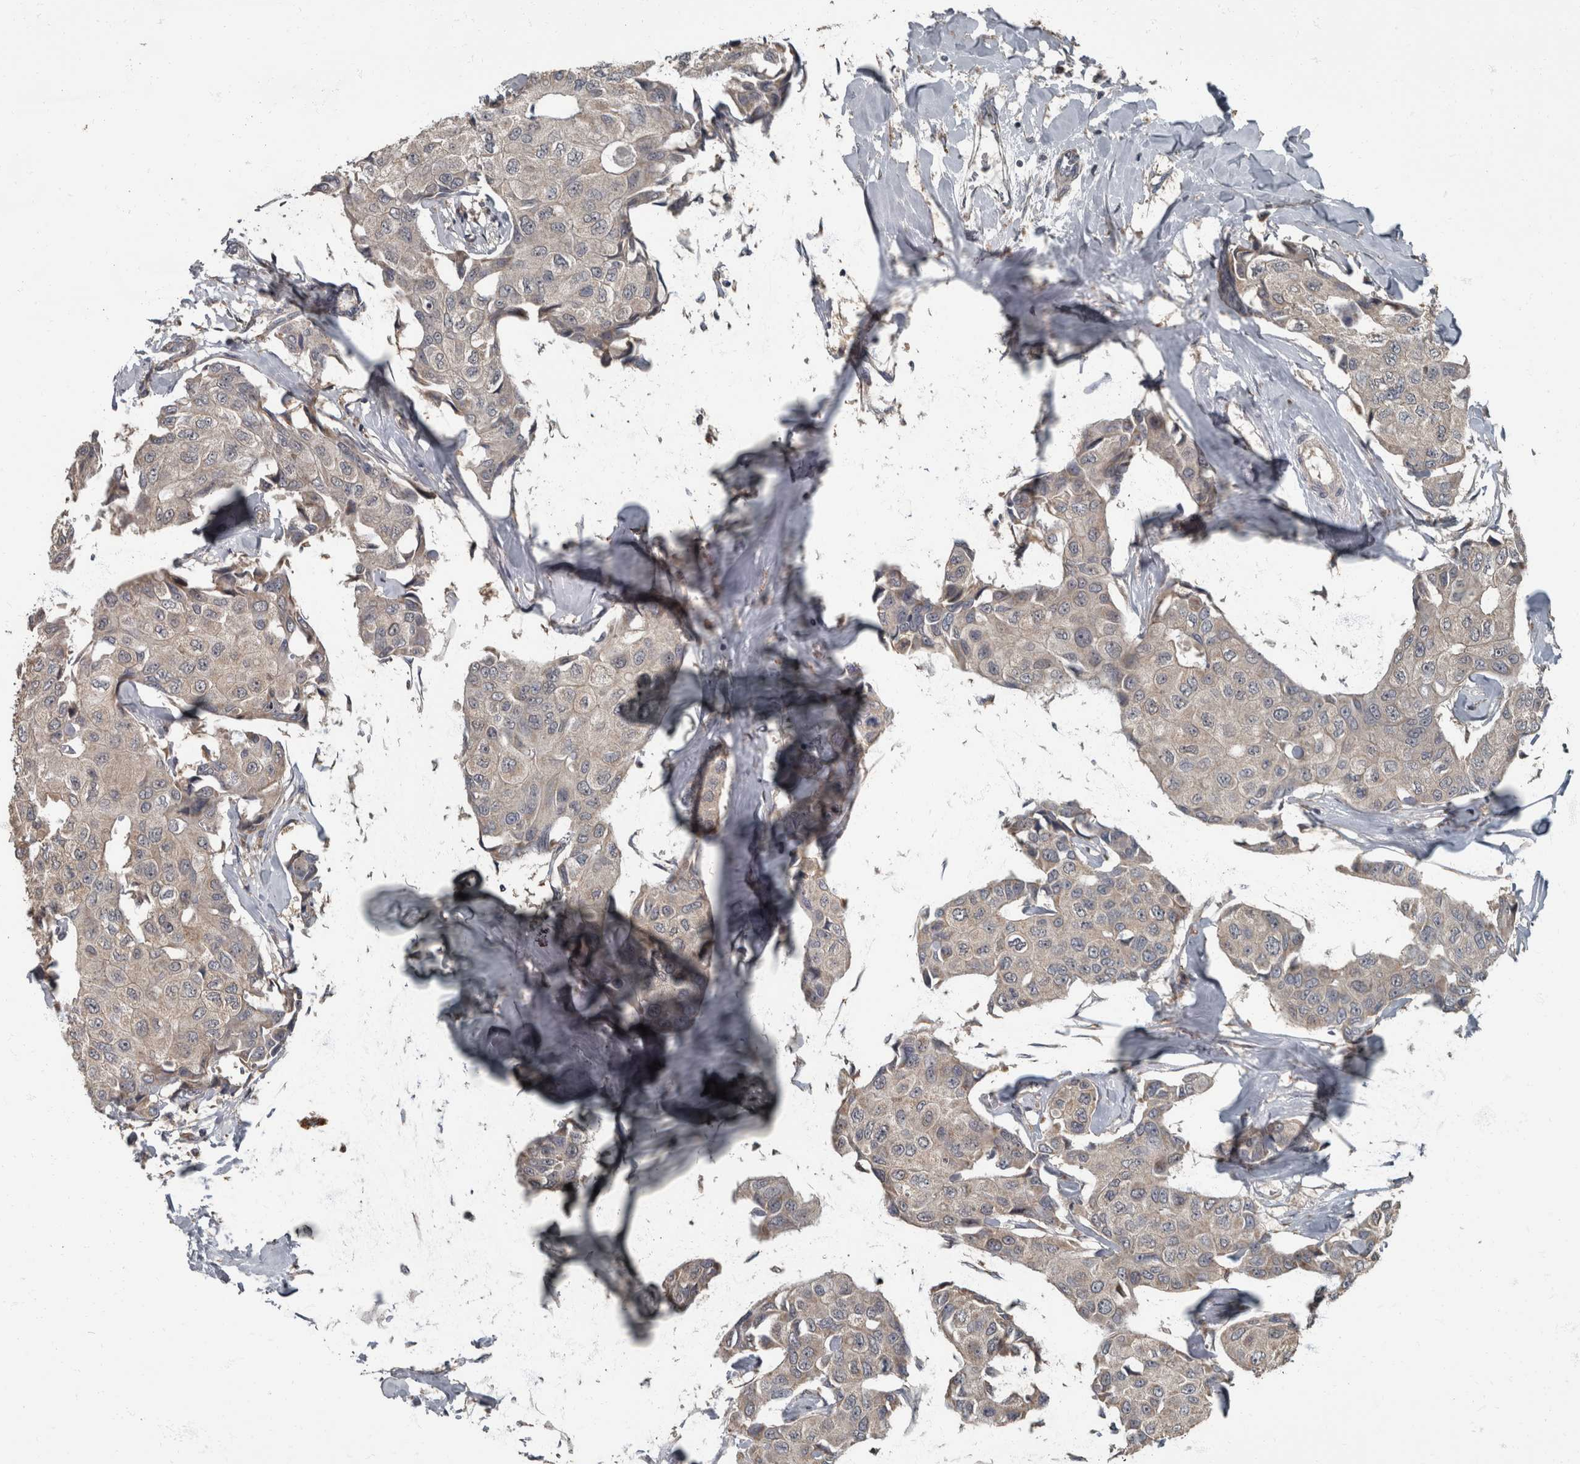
{"staining": {"intensity": "negative", "quantity": "none", "location": "none"}, "tissue": "breast cancer", "cell_type": "Tumor cells", "image_type": "cancer", "snomed": [{"axis": "morphology", "description": "Duct carcinoma"}, {"axis": "topography", "description": "Breast"}], "caption": "Immunohistochemistry photomicrograph of neoplastic tissue: intraductal carcinoma (breast) stained with DAB shows no significant protein expression in tumor cells.", "gene": "RABGGTB", "patient": {"sex": "female", "age": 80}}